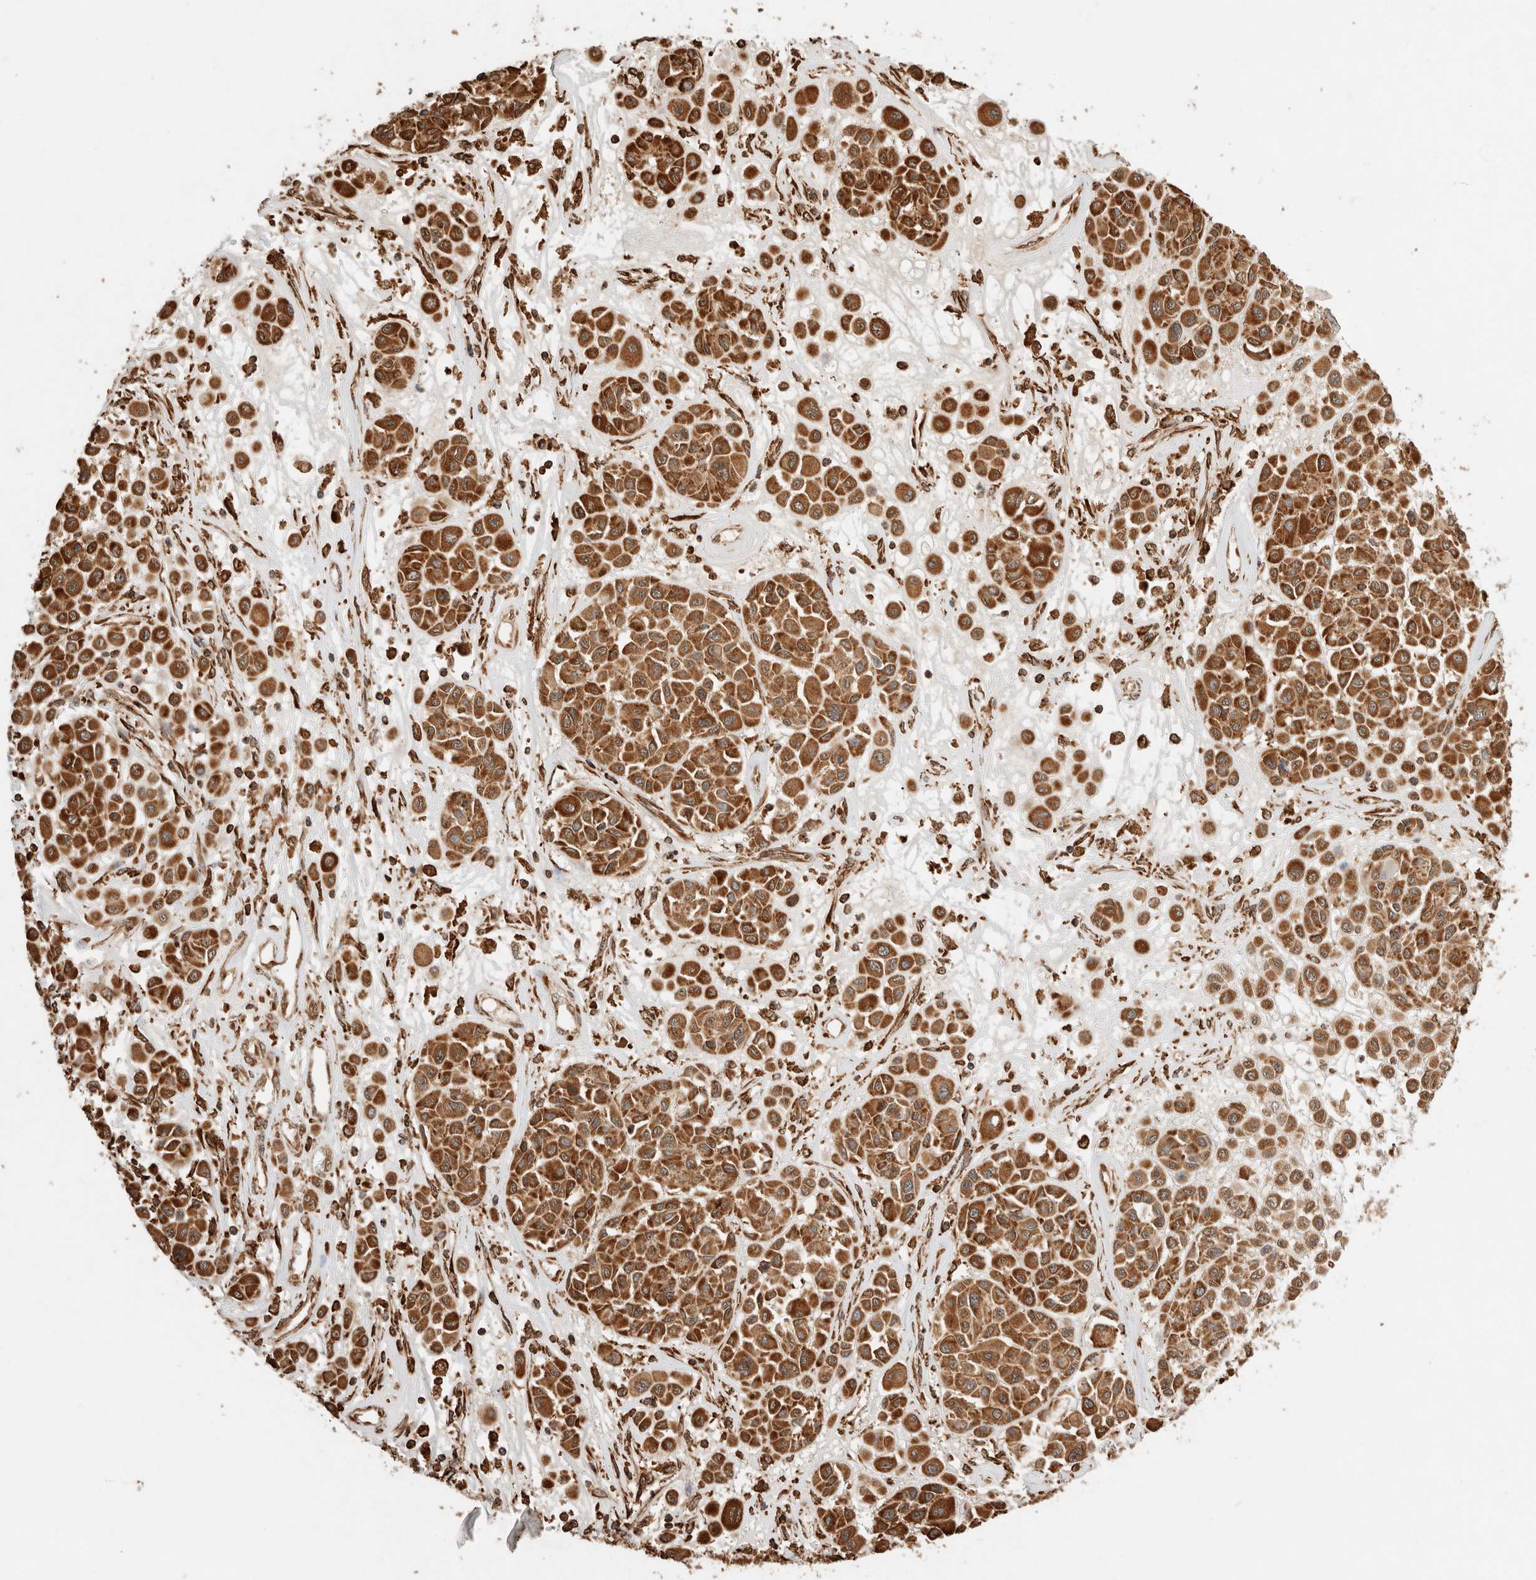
{"staining": {"intensity": "strong", "quantity": ">75%", "location": "cytoplasmic/membranous"}, "tissue": "melanoma", "cell_type": "Tumor cells", "image_type": "cancer", "snomed": [{"axis": "morphology", "description": "Malignant melanoma, Metastatic site"}, {"axis": "topography", "description": "Soft tissue"}], "caption": "Immunohistochemistry (IHC) micrograph of malignant melanoma (metastatic site) stained for a protein (brown), which reveals high levels of strong cytoplasmic/membranous staining in about >75% of tumor cells.", "gene": "ERAP1", "patient": {"sex": "male", "age": 41}}